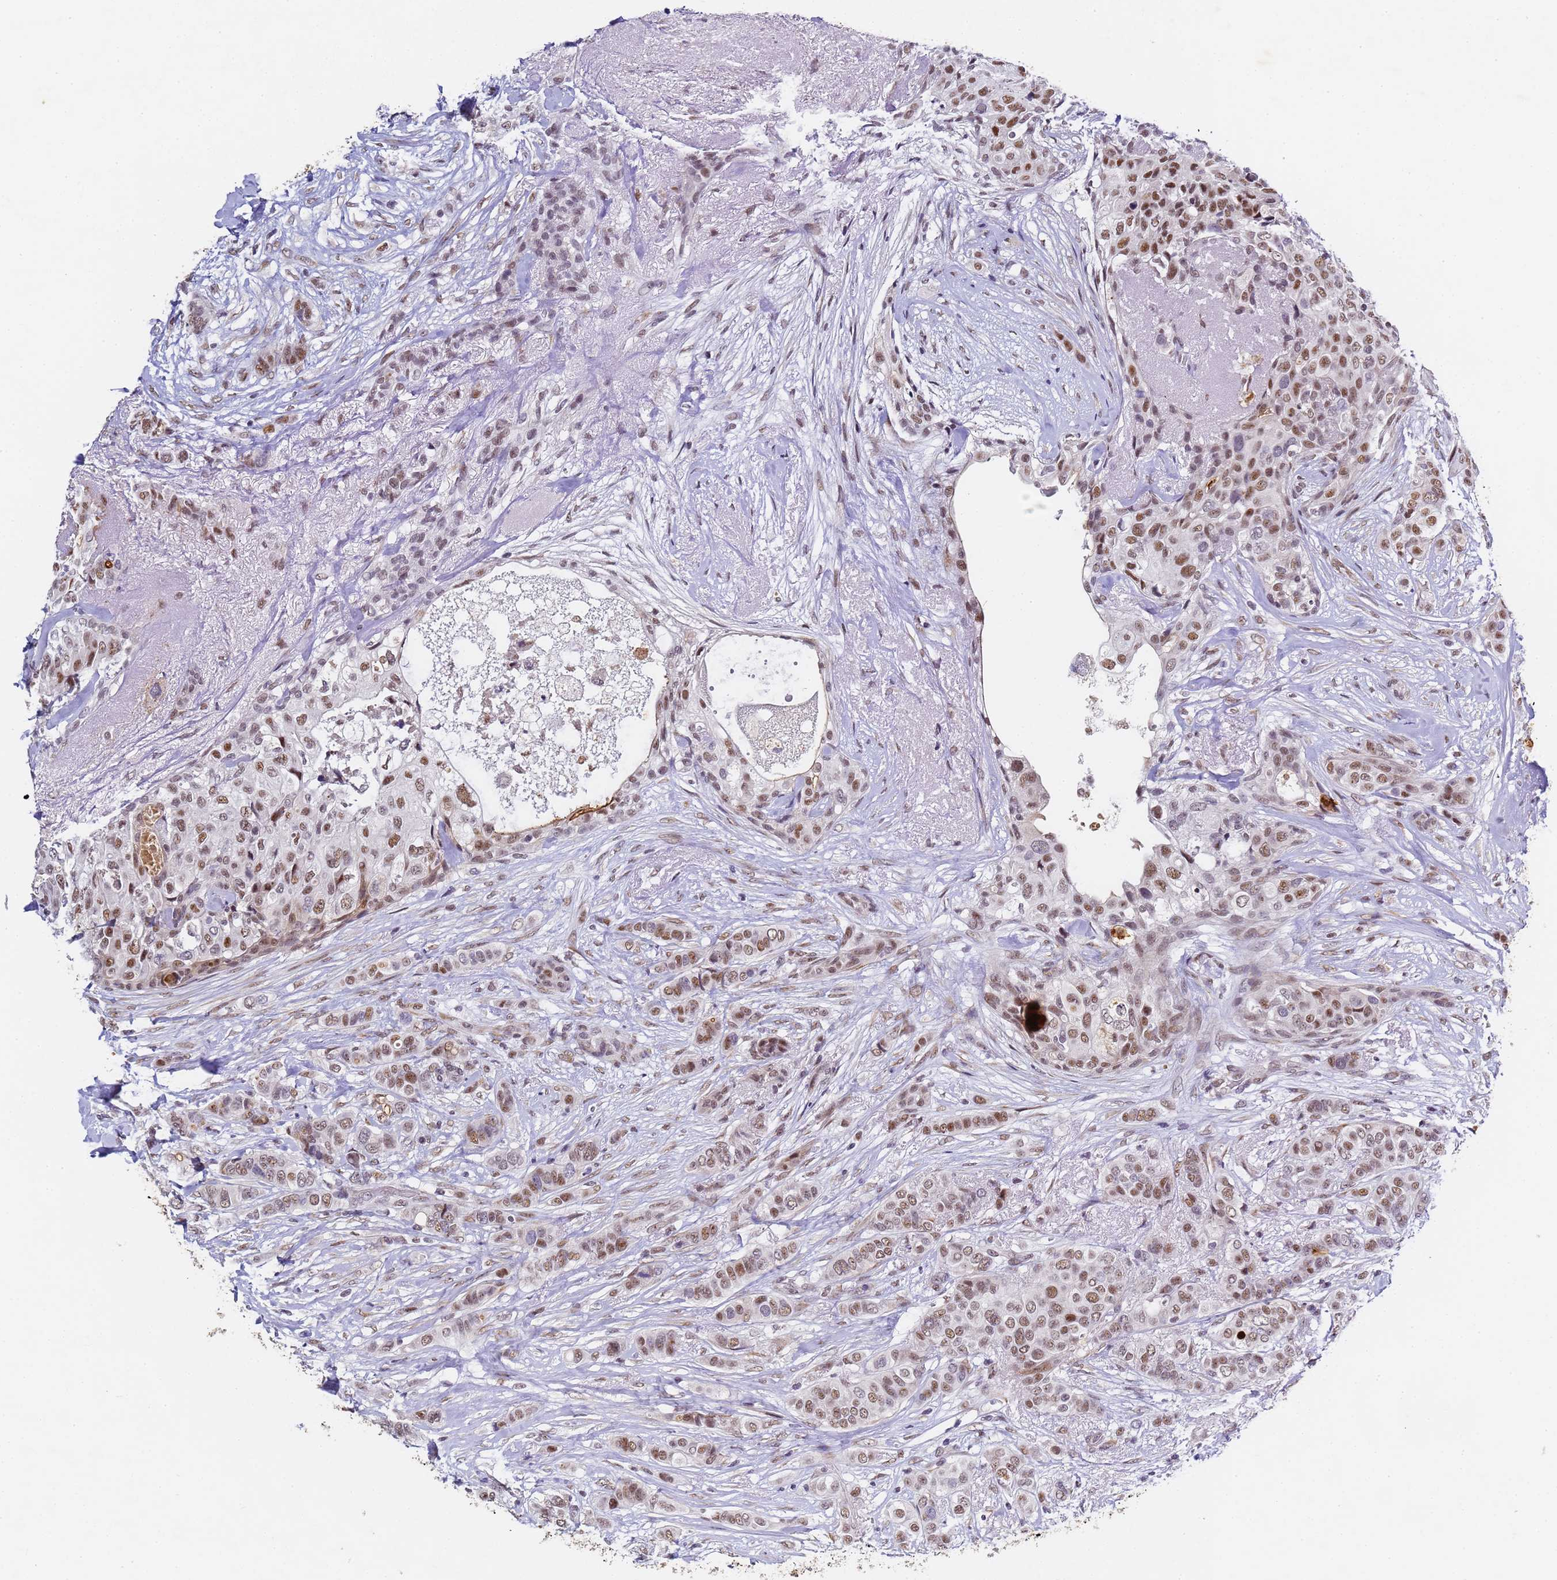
{"staining": {"intensity": "moderate", "quantity": ">75%", "location": "nuclear"}, "tissue": "breast cancer", "cell_type": "Tumor cells", "image_type": "cancer", "snomed": [{"axis": "morphology", "description": "Lobular carcinoma"}, {"axis": "topography", "description": "Breast"}], "caption": "The histopathology image exhibits staining of lobular carcinoma (breast), revealing moderate nuclear protein positivity (brown color) within tumor cells.", "gene": "FNBP4", "patient": {"sex": "female", "age": 51}}